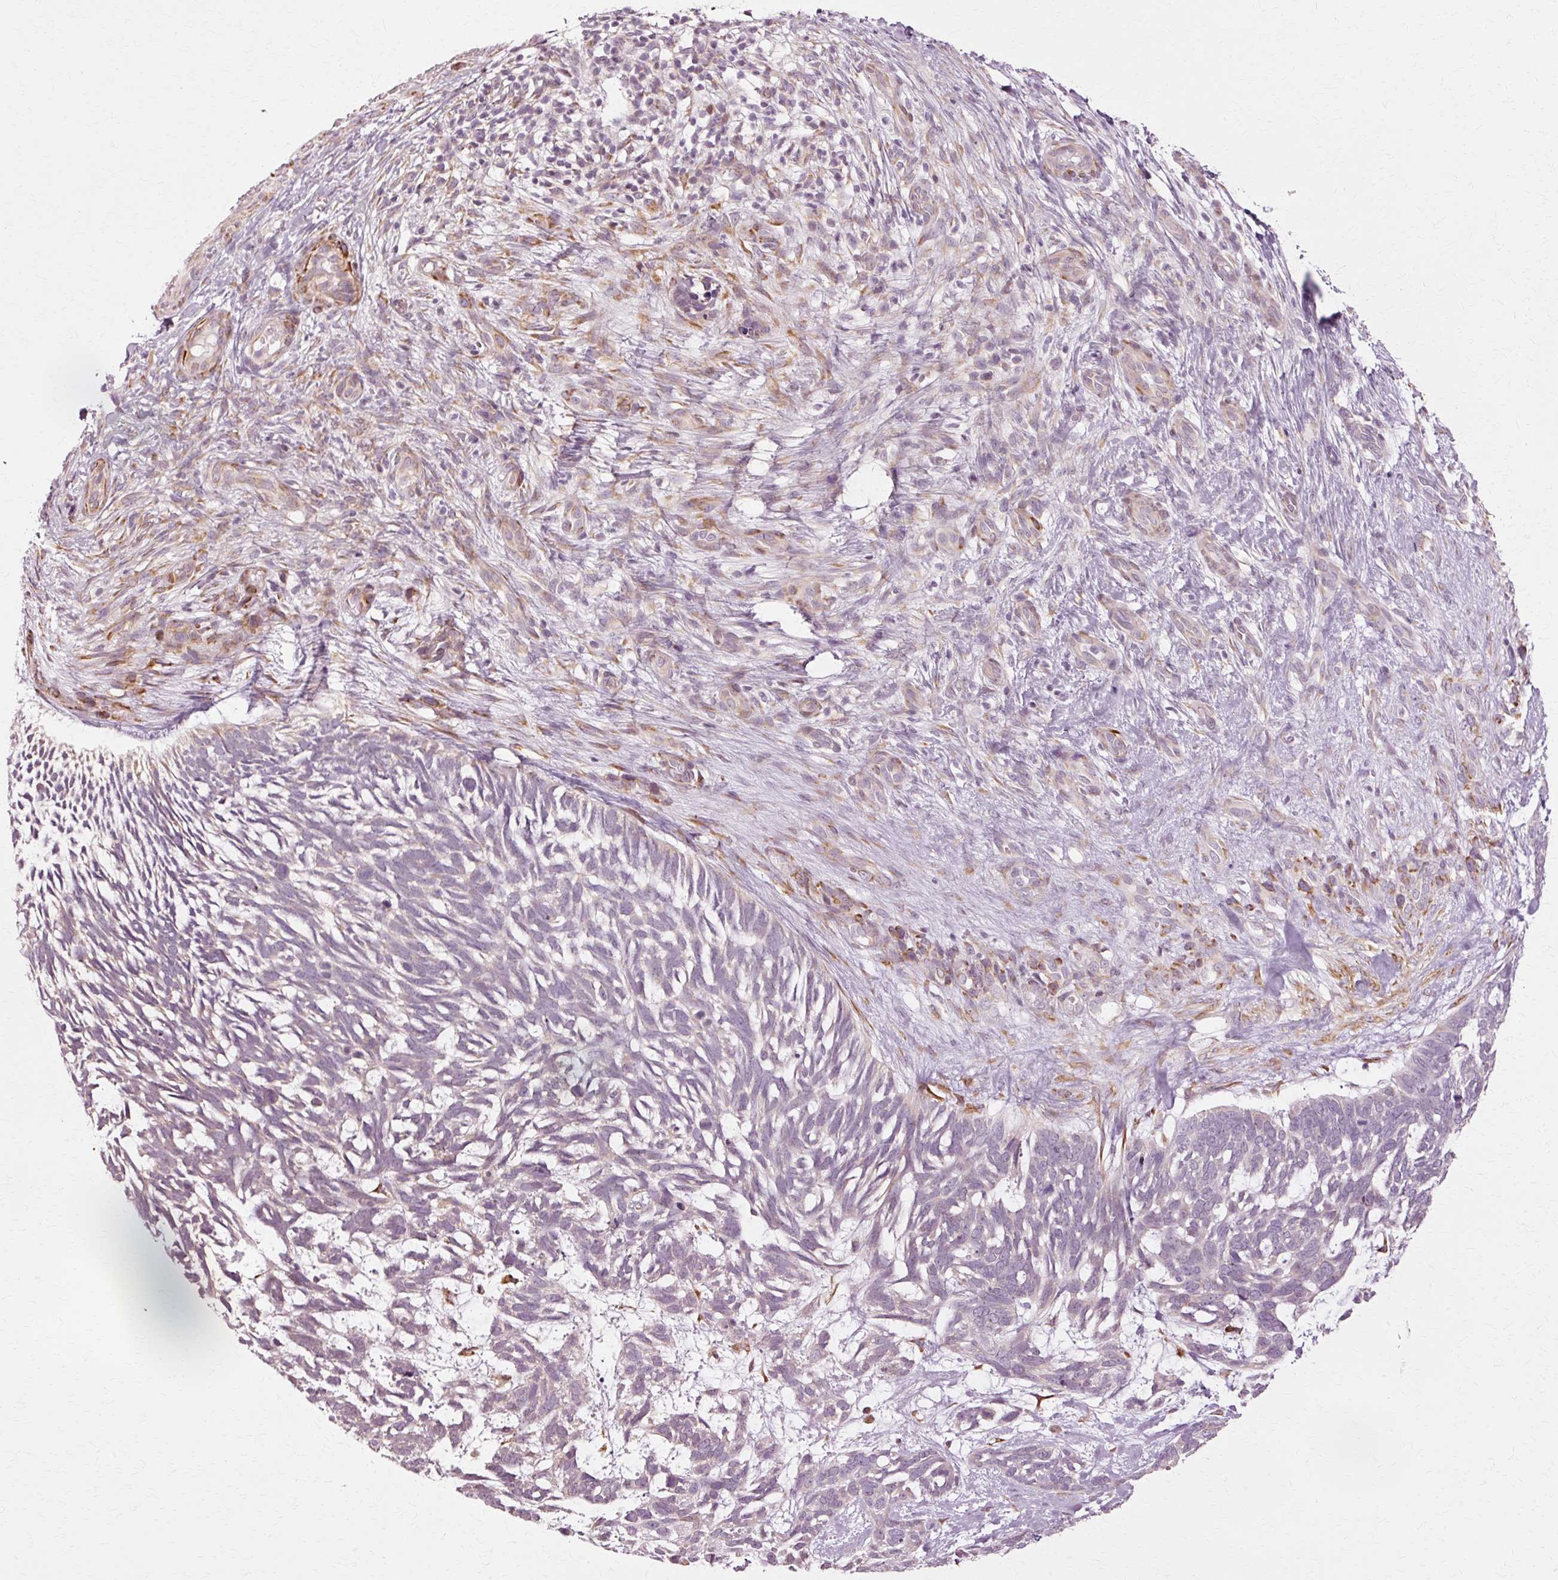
{"staining": {"intensity": "negative", "quantity": "none", "location": "none"}, "tissue": "skin cancer", "cell_type": "Tumor cells", "image_type": "cancer", "snomed": [{"axis": "morphology", "description": "Basal cell carcinoma"}, {"axis": "topography", "description": "Skin"}], "caption": "A histopathology image of human skin basal cell carcinoma is negative for staining in tumor cells.", "gene": "RGPD5", "patient": {"sex": "male", "age": 88}}